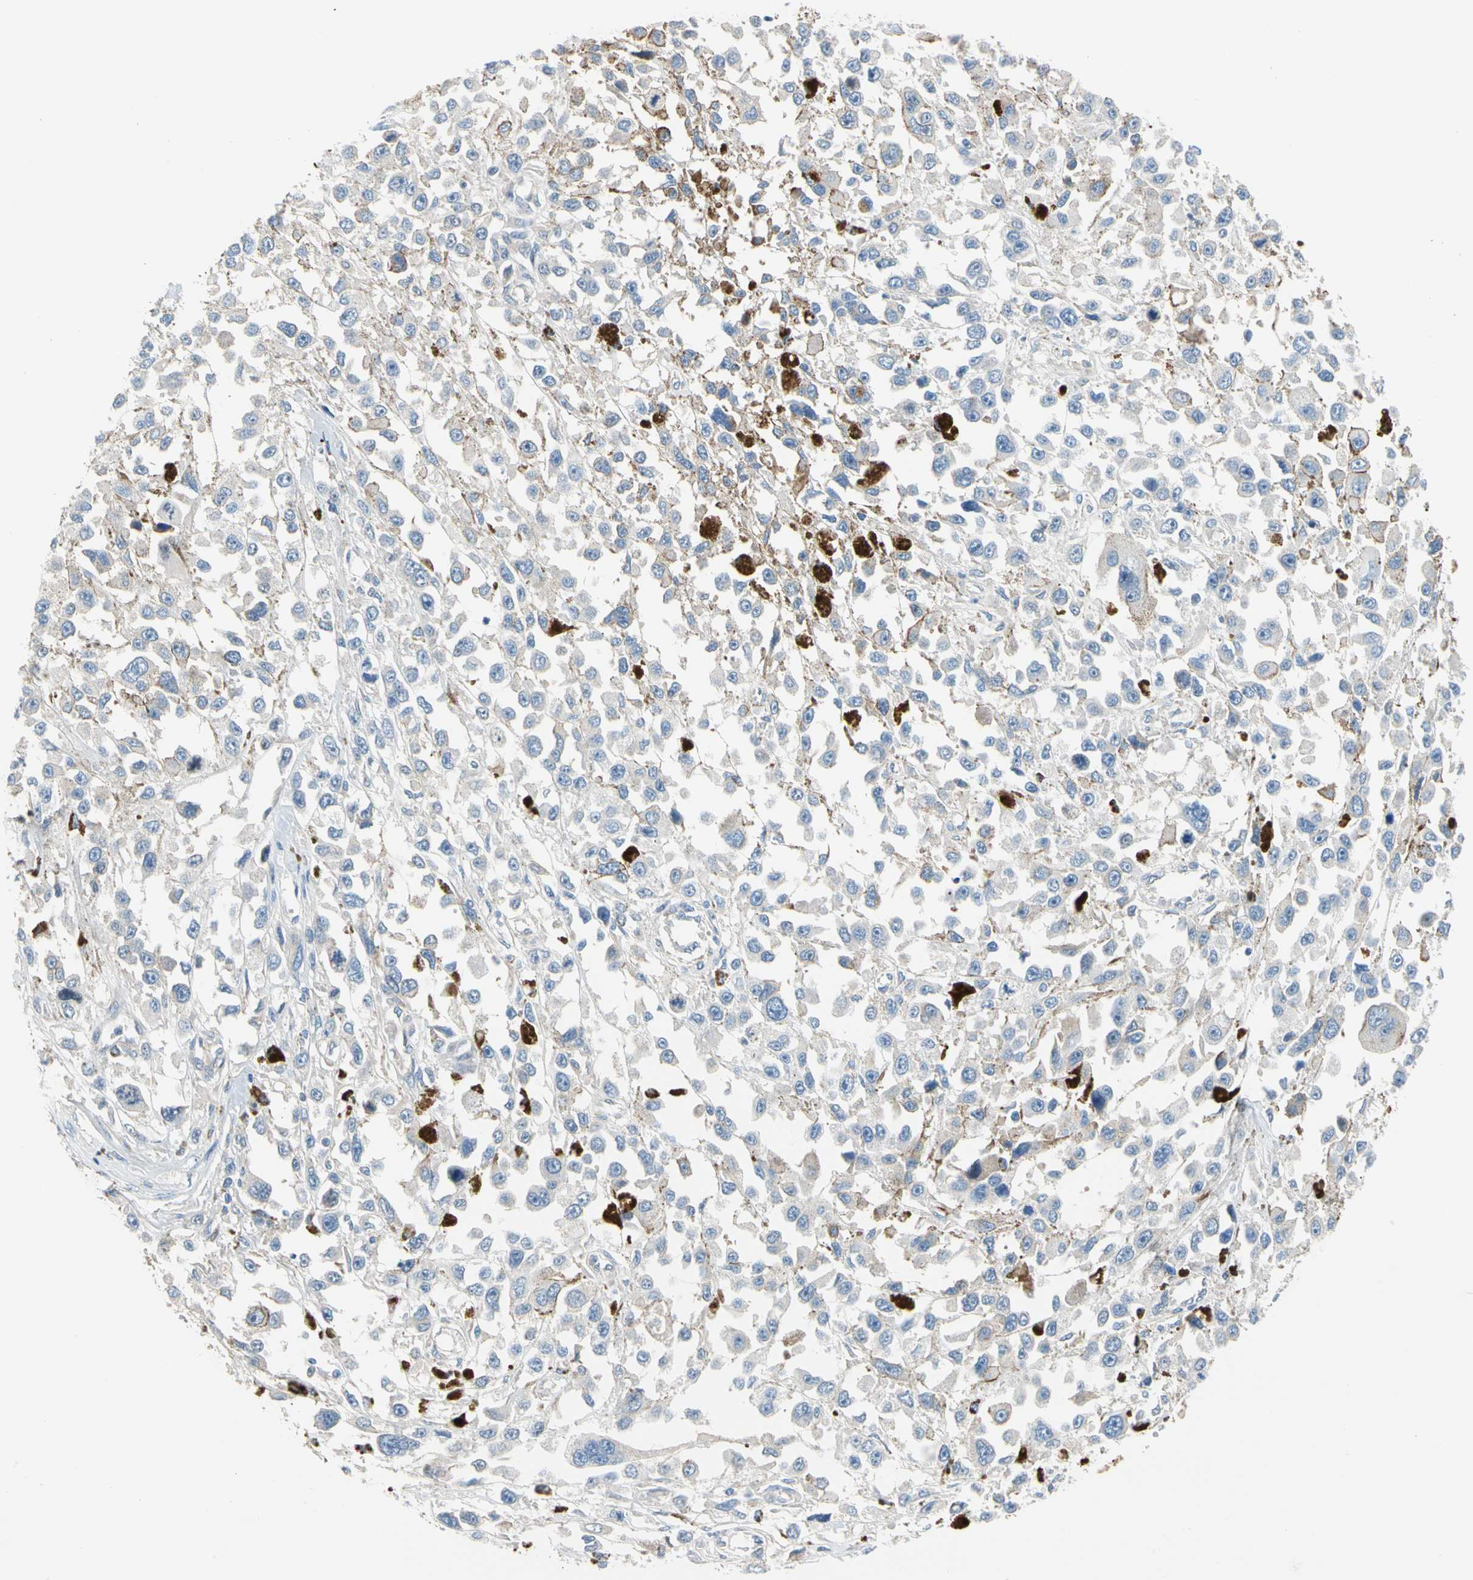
{"staining": {"intensity": "negative", "quantity": "none", "location": "none"}, "tissue": "melanoma", "cell_type": "Tumor cells", "image_type": "cancer", "snomed": [{"axis": "morphology", "description": "Malignant melanoma, Metastatic site"}, {"axis": "topography", "description": "Lymph node"}], "caption": "High power microscopy micrograph of an IHC micrograph of melanoma, revealing no significant positivity in tumor cells.", "gene": "ENTREP3", "patient": {"sex": "male", "age": 59}}